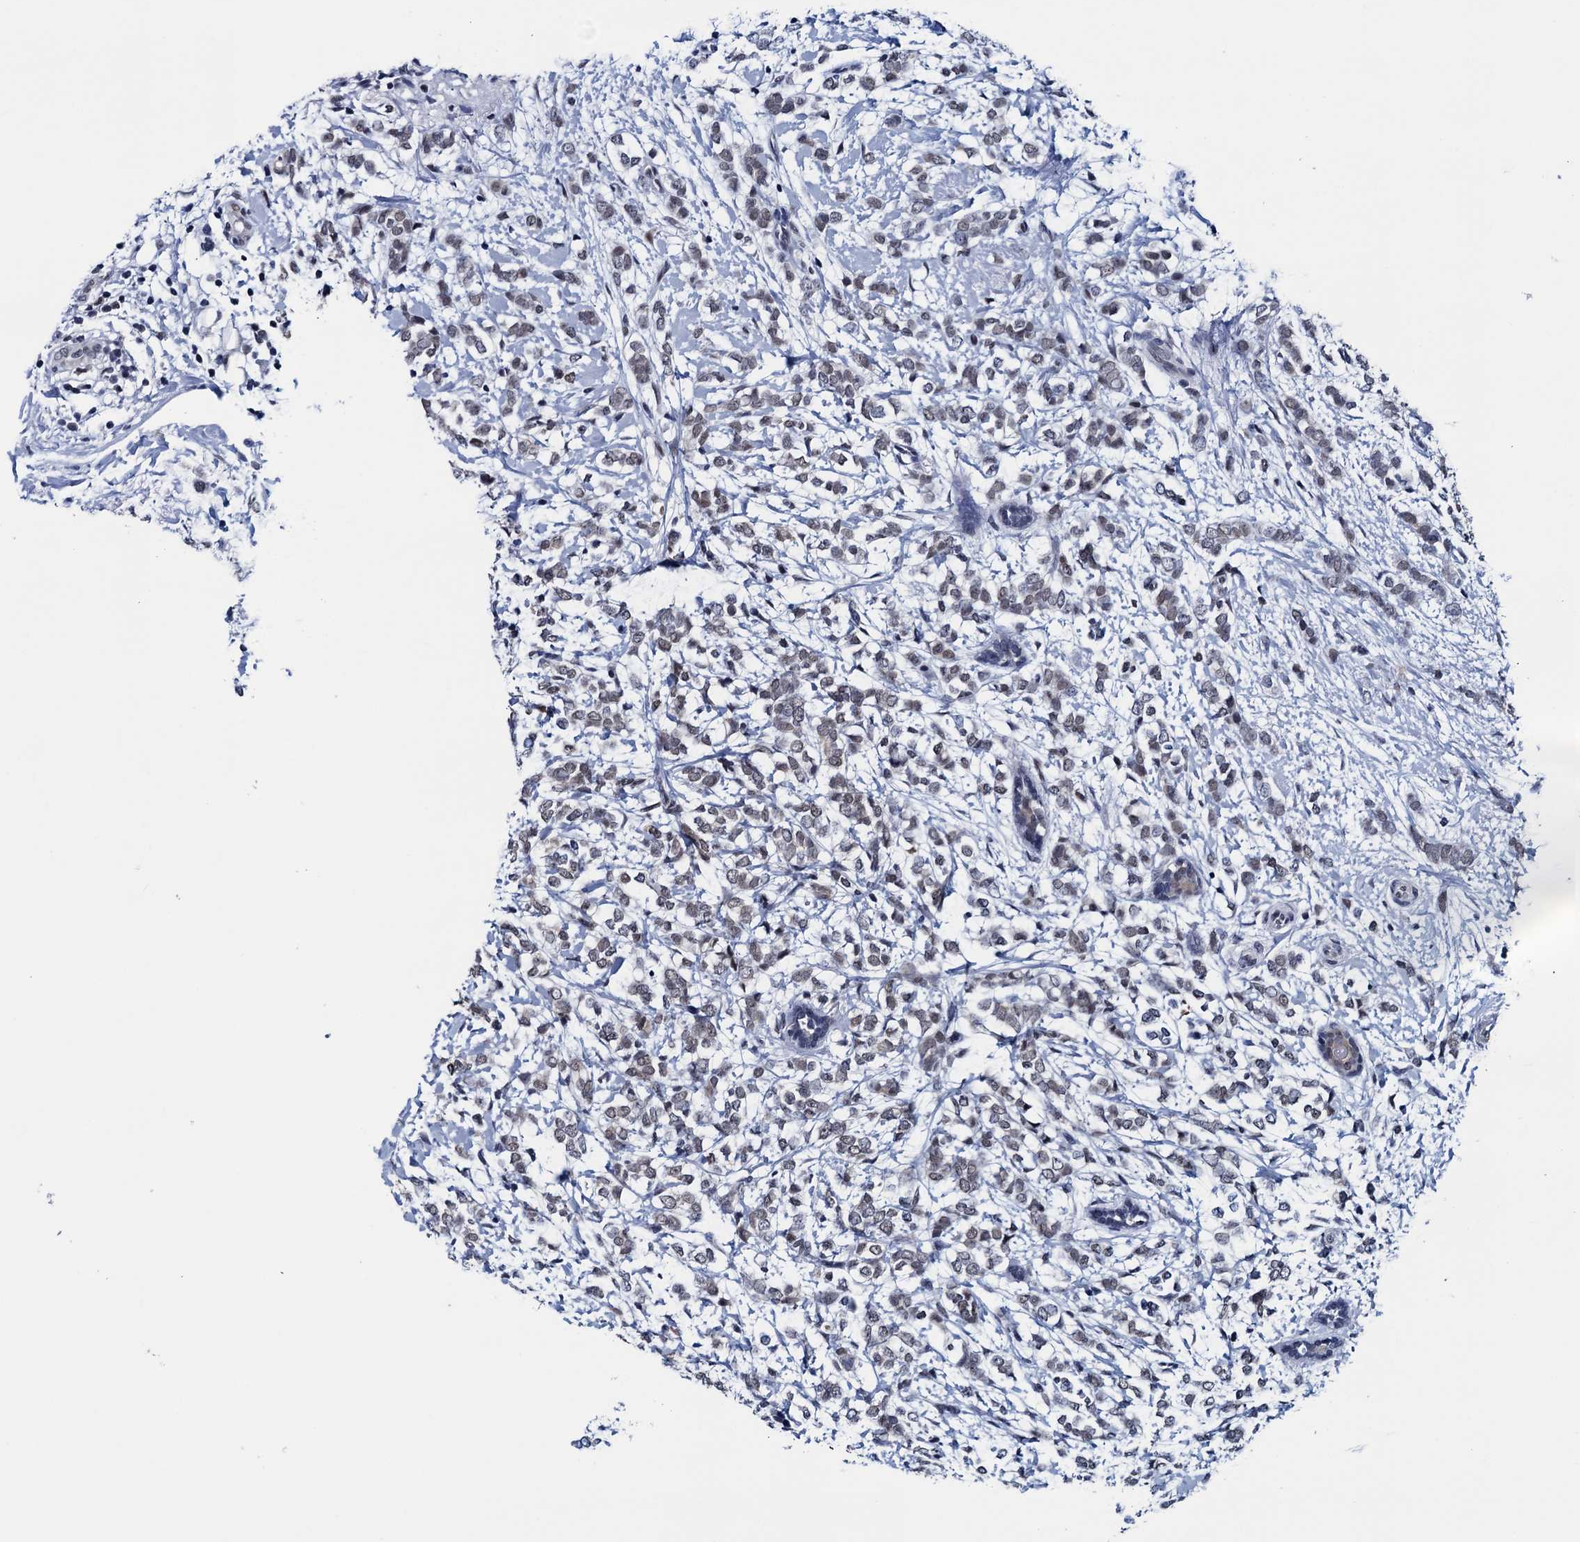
{"staining": {"intensity": "weak", "quantity": "25%-75%", "location": "nuclear"}, "tissue": "breast cancer", "cell_type": "Tumor cells", "image_type": "cancer", "snomed": [{"axis": "morphology", "description": "Normal tissue, NOS"}, {"axis": "morphology", "description": "Lobular carcinoma"}, {"axis": "topography", "description": "Breast"}], "caption": "This histopathology image reveals lobular carcinoma (breast) stained with immunohistochemistry (IHC) to label a protein in brown. The nuclear of tumor cells show weak positivity for the protein. Nuclei are counter-stained blue.", "gene": "FNBP4", "patient": {"sex": "female", "age": 47}}